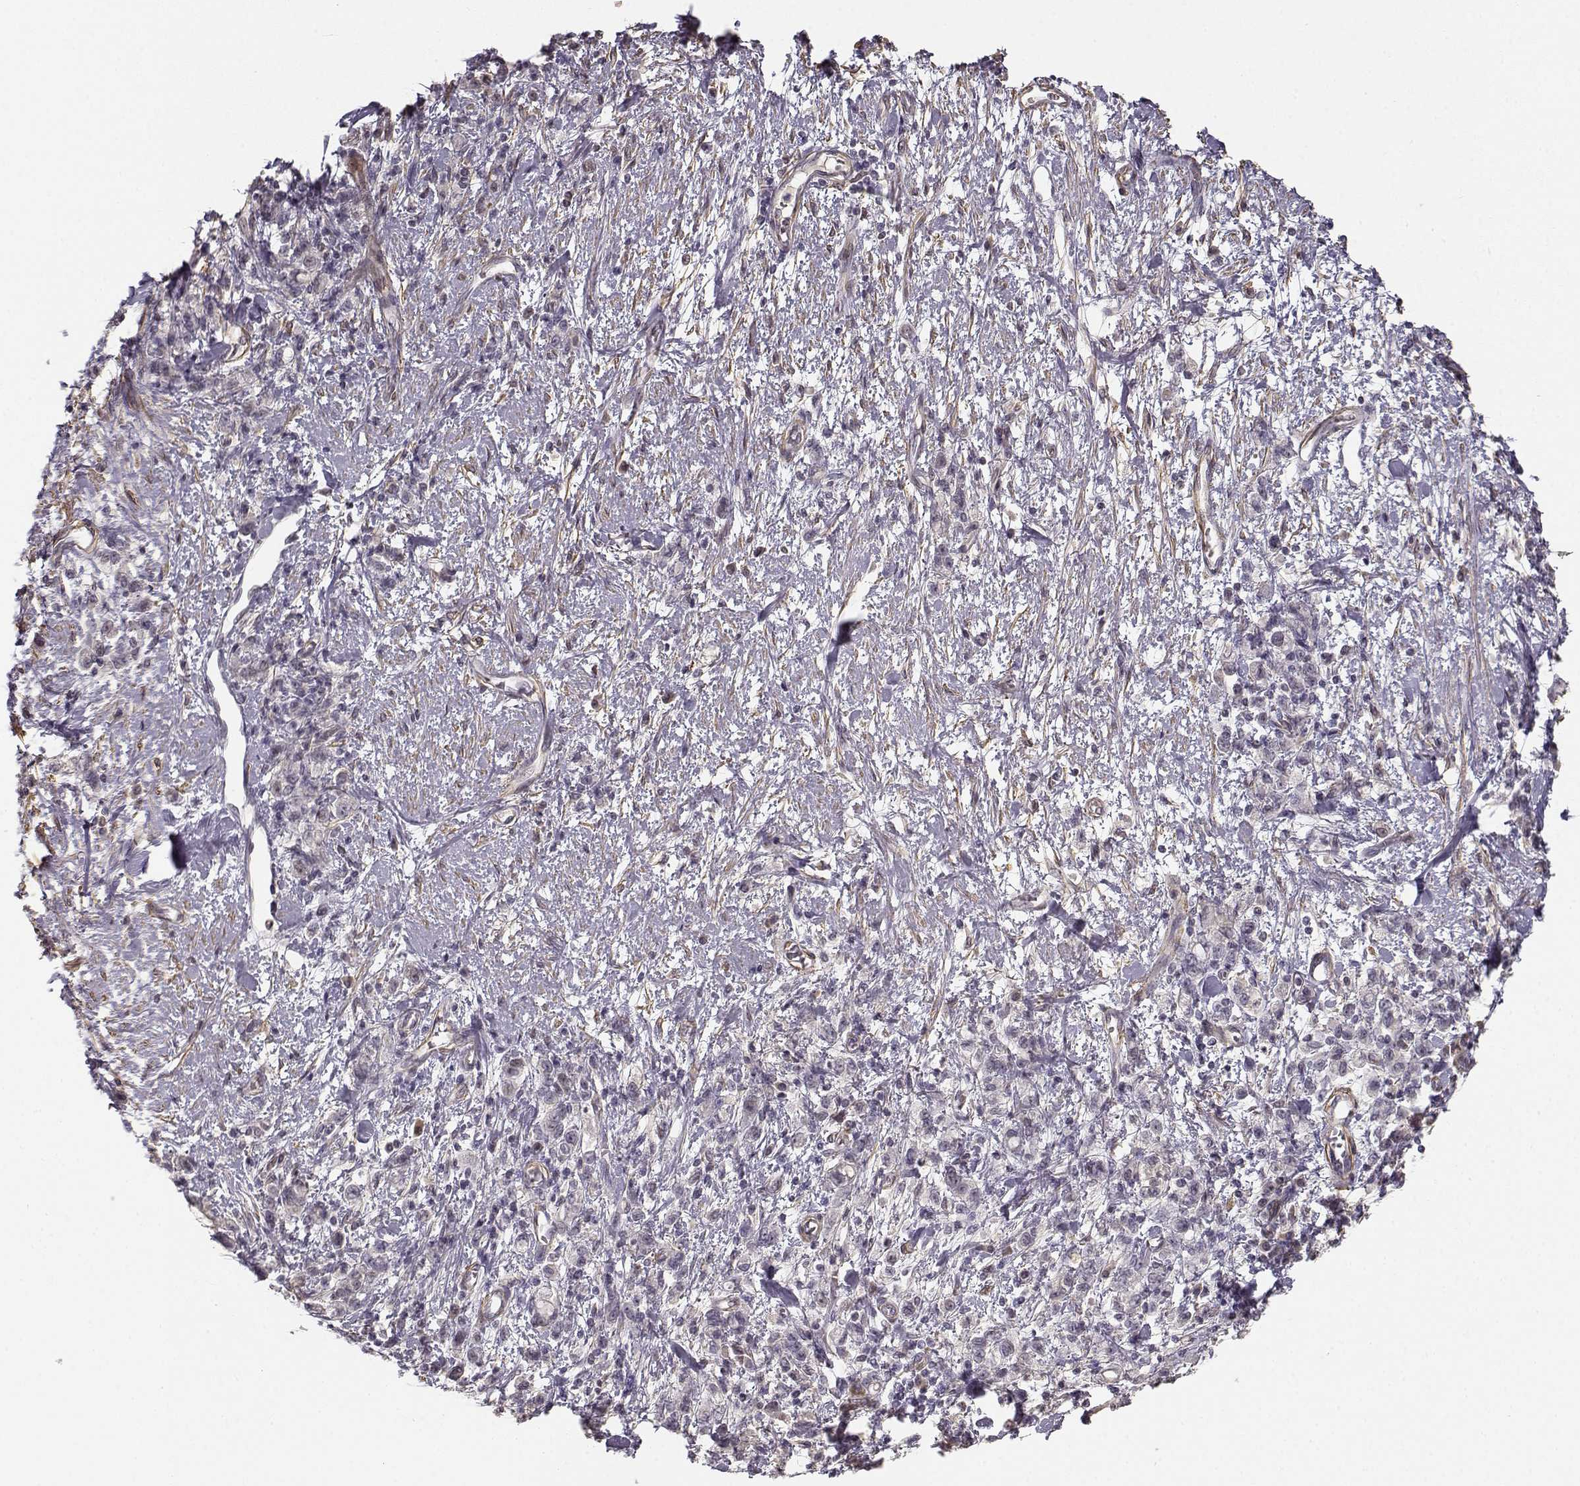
{"staining": {"intensity": "negative", "quantity": "none", "location": "none"}, "tissue": "stomach cancer", "cell_type": "Tumor cells", "image_type": "cancer", "snomed": [{"axis": "morphology", "description": "Adenocarcinoma, NOS"}, {"axis": "topography", "description": "Stomach"}], "caption": "Immunohistochemistry (IHC) image of human adenocarcinoma (stomach) stained for a protein (brown), which displays no expression in tumor cells.", "gene": "RGS9BP", "patient": {"sex": "male", "age": 77}}